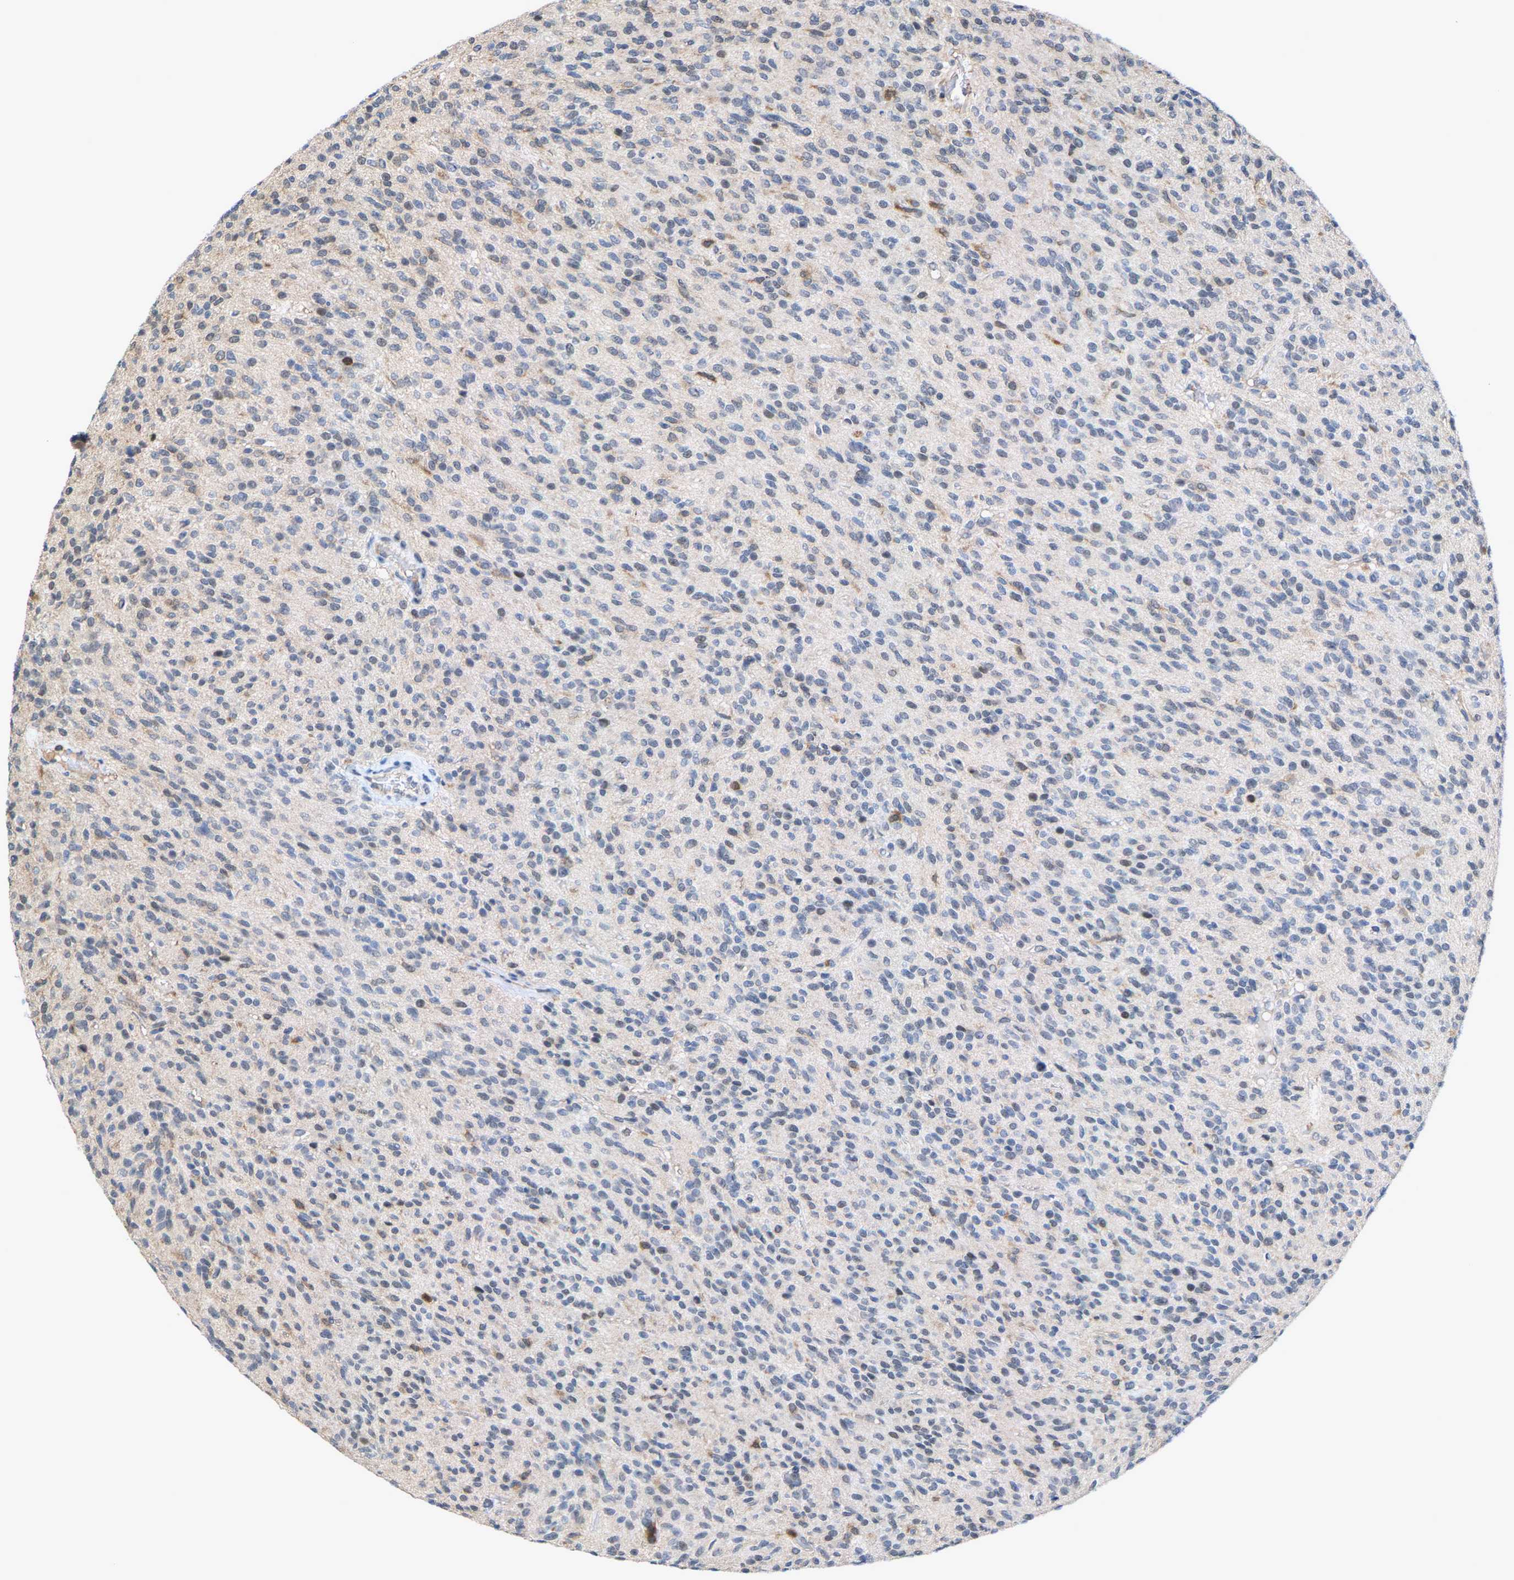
{"staining": {"intensity": "weak", "quantity": "<25%", "location": "cytoplasmic/membranous"}, "tissue": "glioma", "cell_type": "Tumor cells", "image_type": "cancer", "snomed": [{"axis": "morphology", "description": "Glioma, malignant, High grade"}, {"axis": "topography", "description": "Brain"}], "caption": "This is an immunohistochemistry micrograph of human malignant glioma (high-grade). There is no staining in tumor cells.", "gene": "FGD3", "patient": {"sex": "male", "age": 34}}